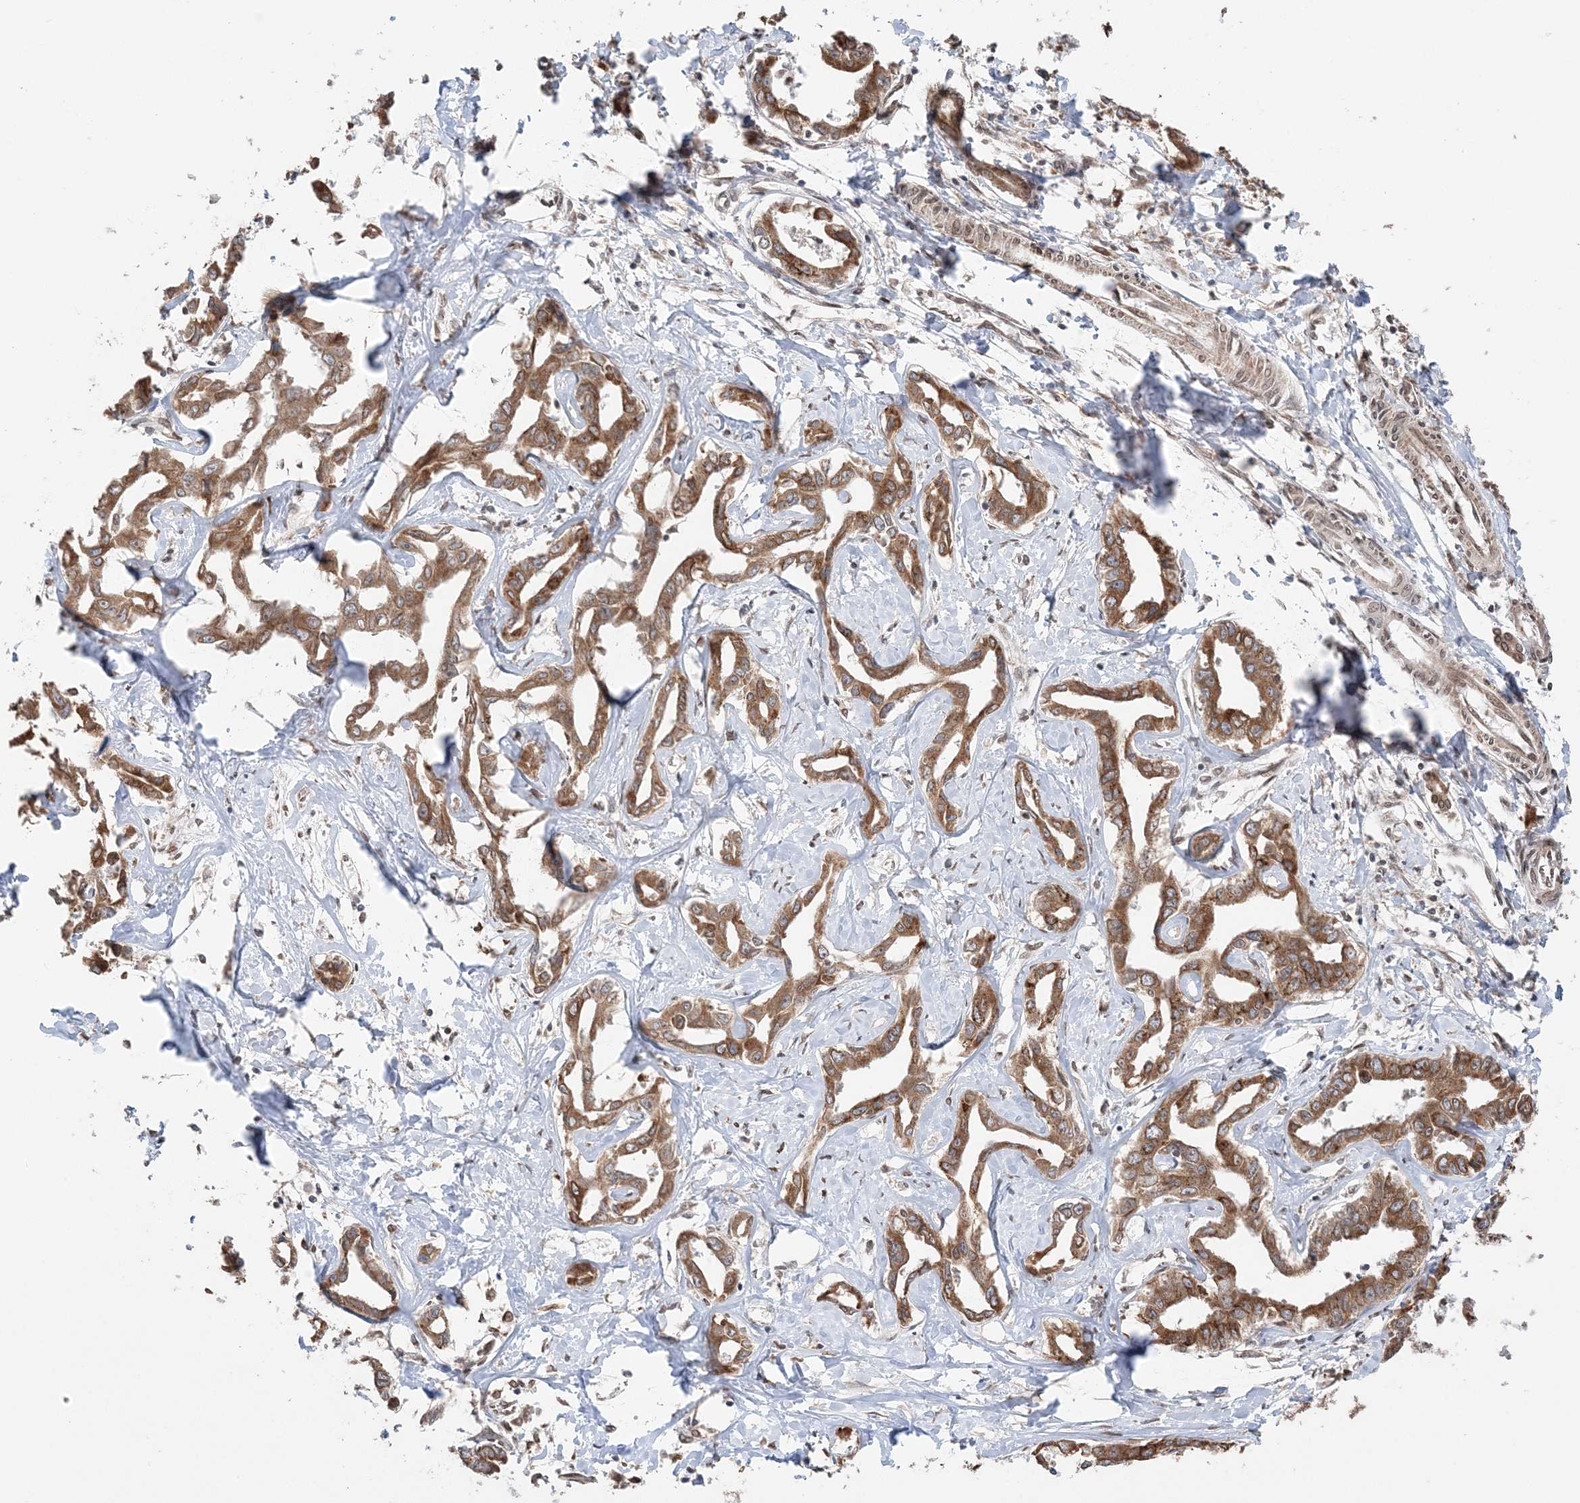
{"staining": {"intensity": "moderate", "quantity": ">75%", "location": "cytoplasmic/membranous"}, "tissue": "liver cancer", "cell_type": "Tumor cells", "image_type": "cancer", "snomed": [{"axis": "morphology", "description": "Cholangiocarcinoma"}, {"axis": "topography", "description": "Liver"}], "caption": "Protein analysis of liver cholangiocarcinoma tissue displays moderate cytoplasmic/membranous expression in approximately >75% of tumor cells. Ihc stains the protein in brown and the nuclei are stained blue.", "gene": "TMED10", "patient": {"sex": "male", "age": 59}}